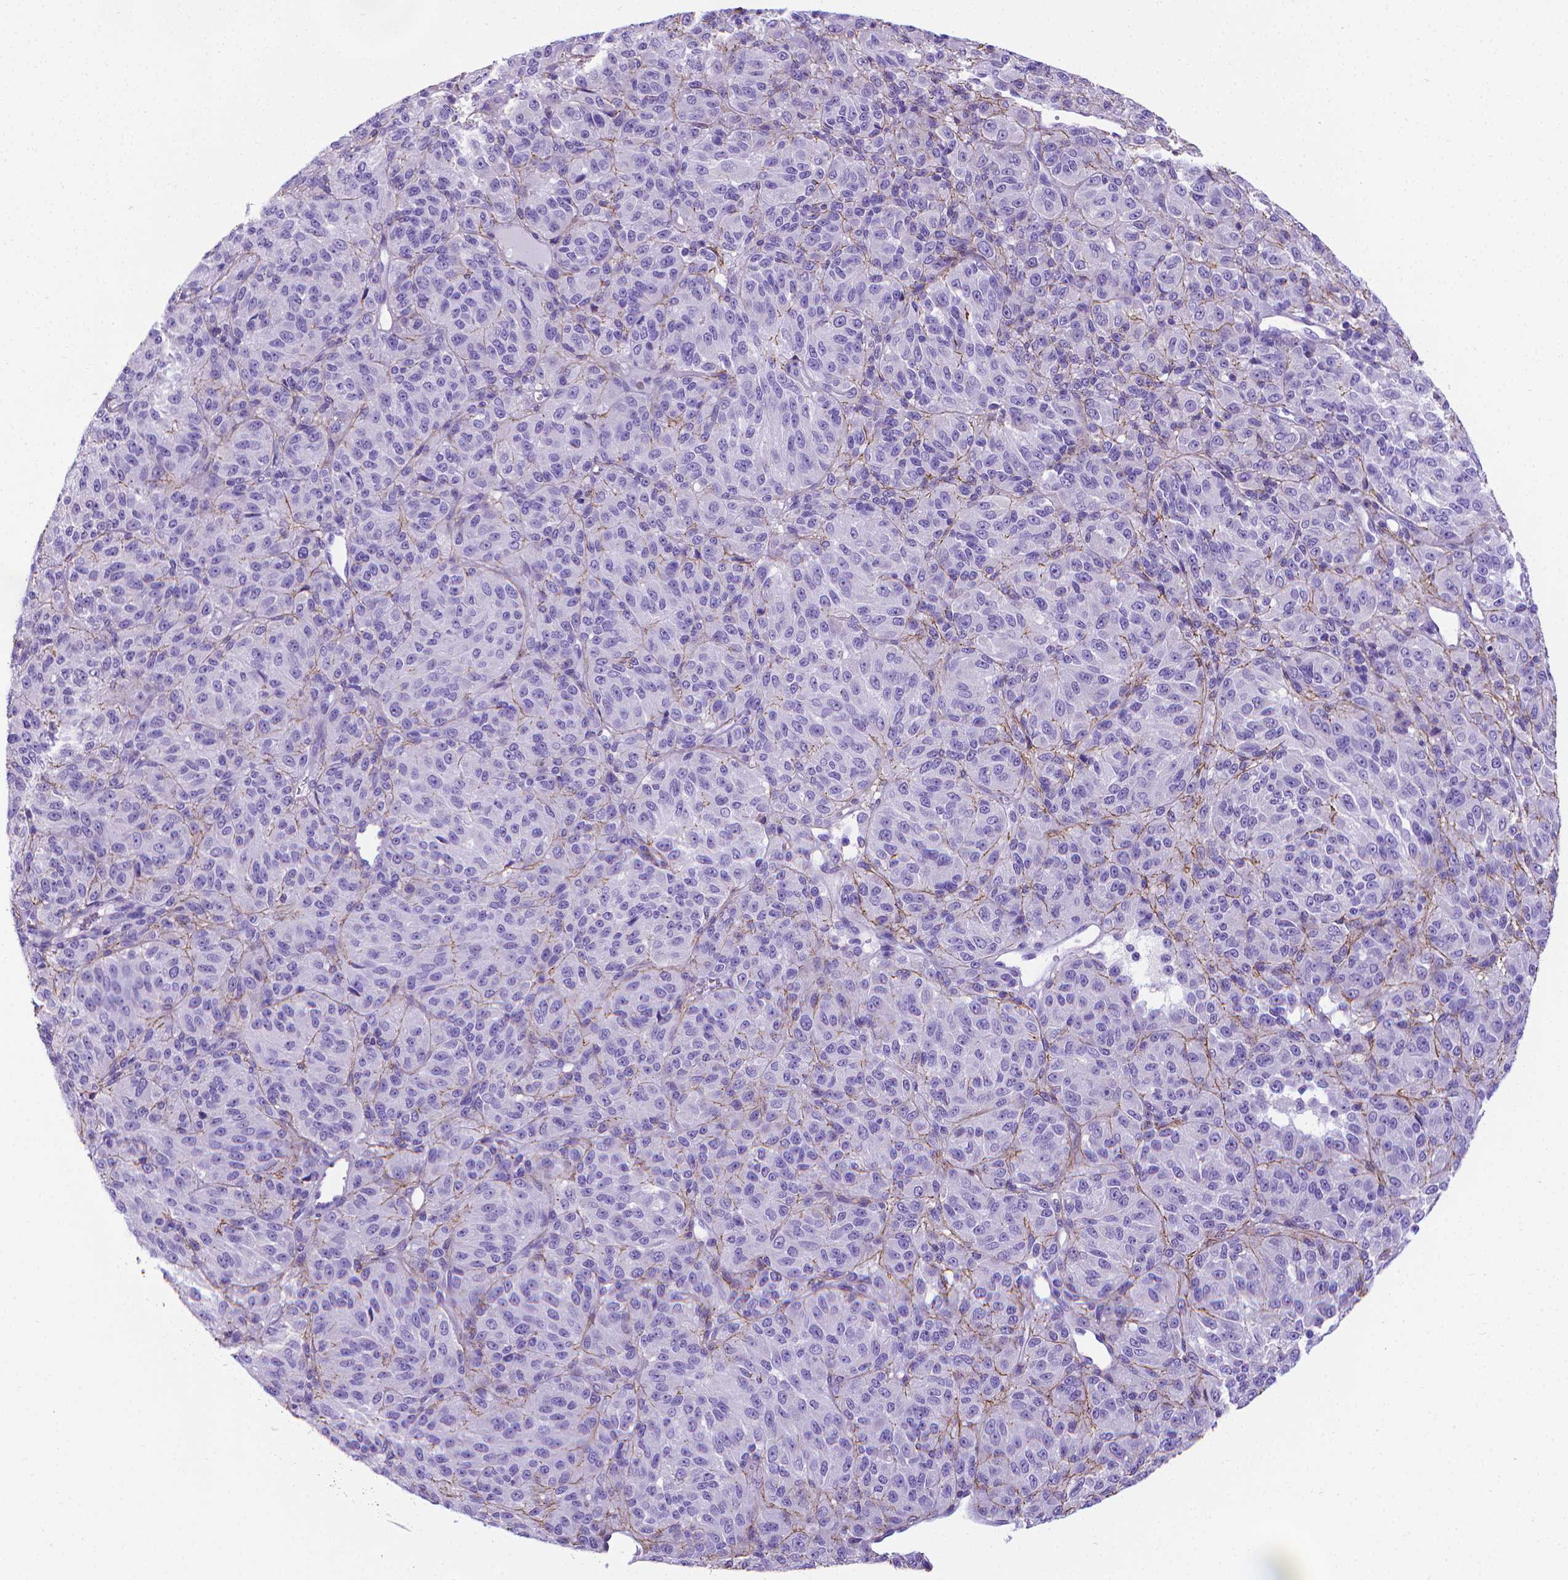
{"staining": {"intensity": "negative", "quantity": "none", "location": "none"}, "tissue": "melanoma", "cell_type": "Tumor cells", "image_type": "cancer", "snomed": [{"axis": "morphology", "description": "Malignant melanoma, Metastatic site"}, {"axis": "topography", "description": "Brain"}], "caption": "Protein analysis of malignant melanoma (metastatic site) exhibits no significant positivity in tumor cells.", "gene": "MFAP2", "patient": {"sex": "female", "age": 56}}